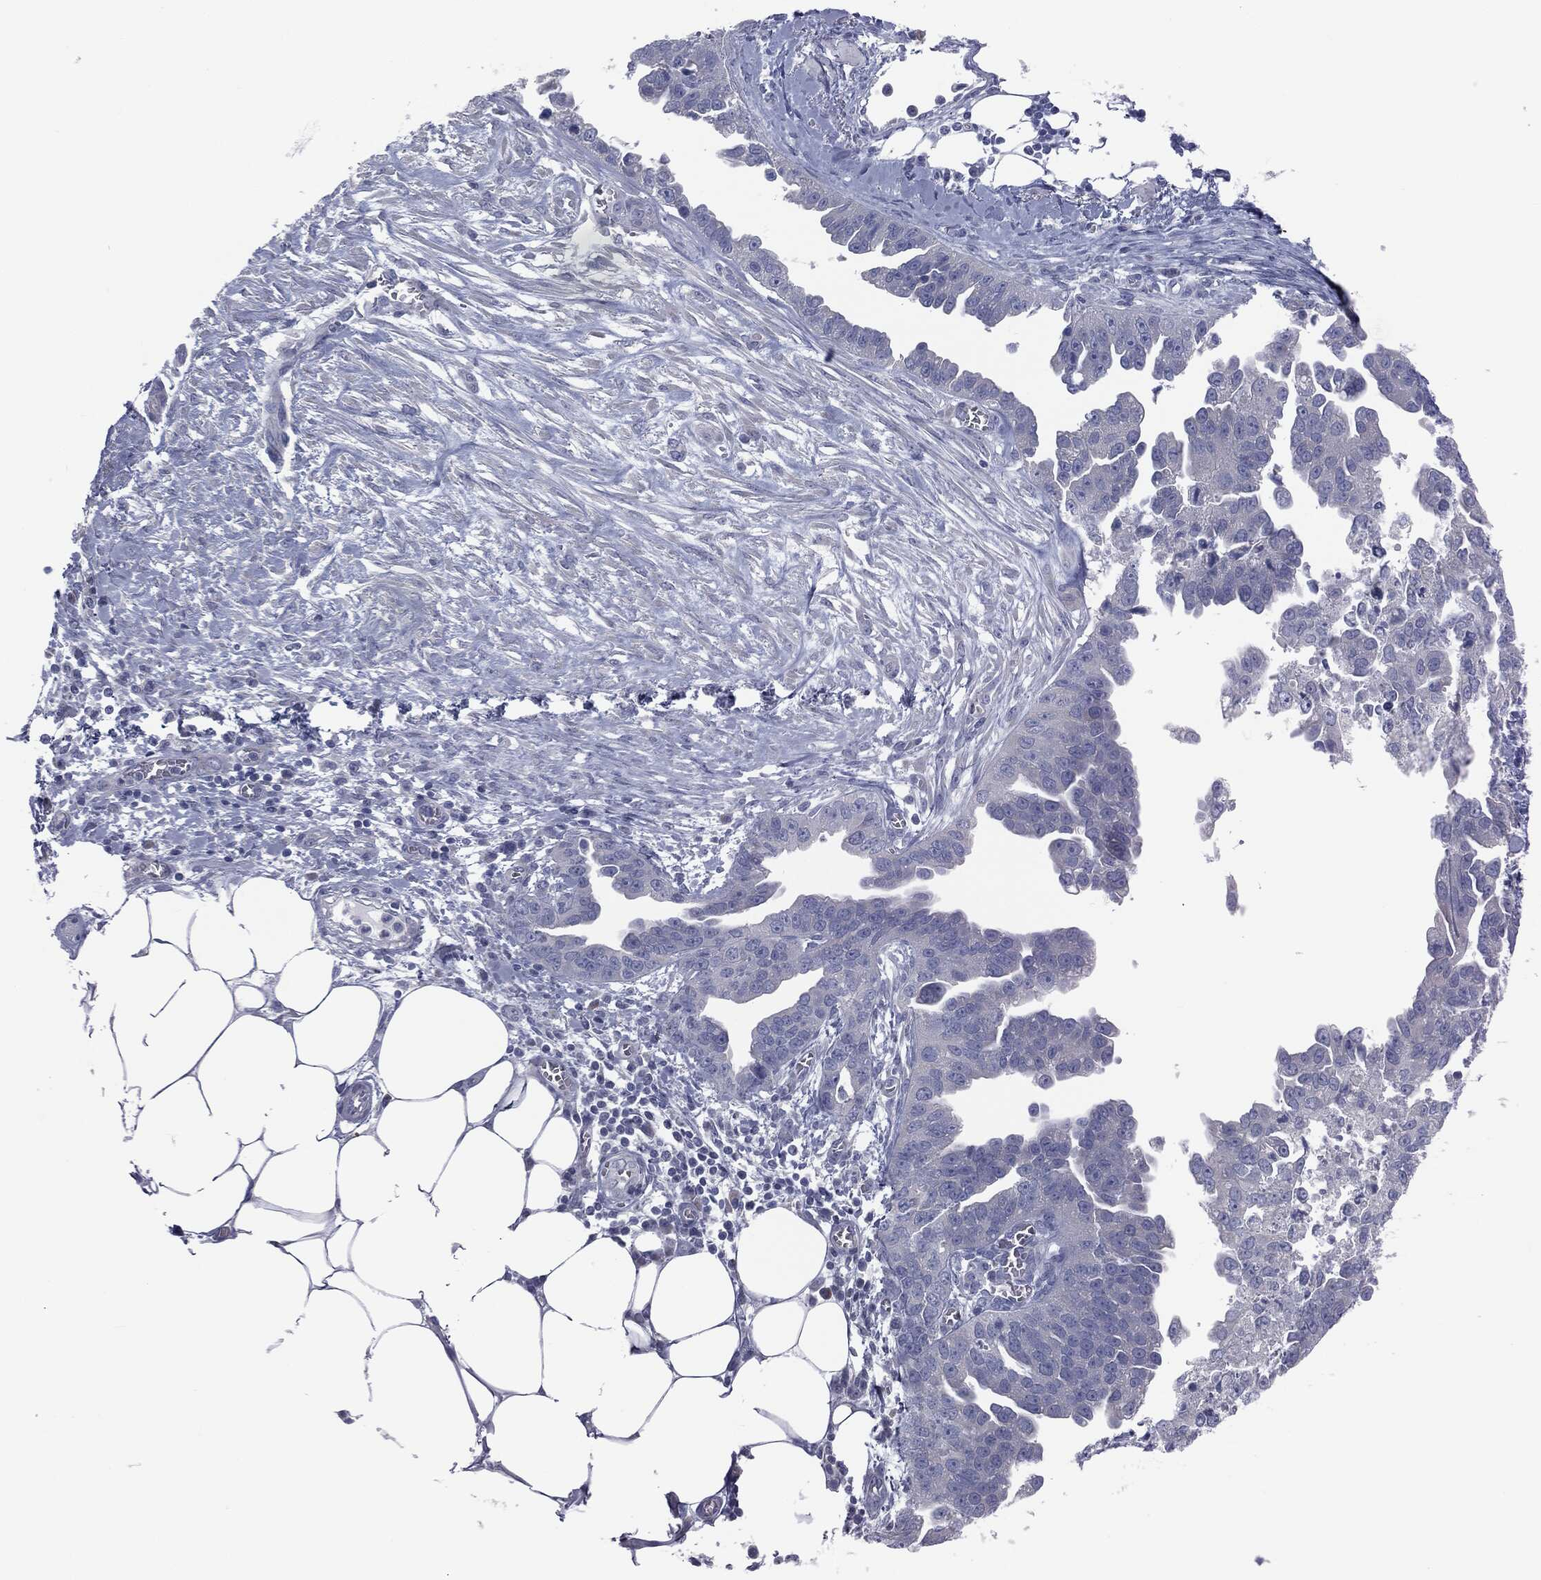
{"staining": {"intensity": "negative", "quantity": "none", "location": "none"}, "tissue": "ovarian cancer", "cell_type": "Tumor cells", "image_type": "cancer", "snomed": [{"axis": "morphology", "description": "Cystadenocarcinoma, serous, NOS"}, {"axis": "topography", "description": "Ovary"}], "caption": "DAB (3,3'-diaminobenzidine) immunohistochemical staining of serous cystadenocarcinoma (ovarian) demonstrates no significant staining in tumor cells. (DAB (3,3'-diaminobenzidine) IHC, high magnification).", "gene": "CAV3", "patient": {"sex": "female", "age": 75}}